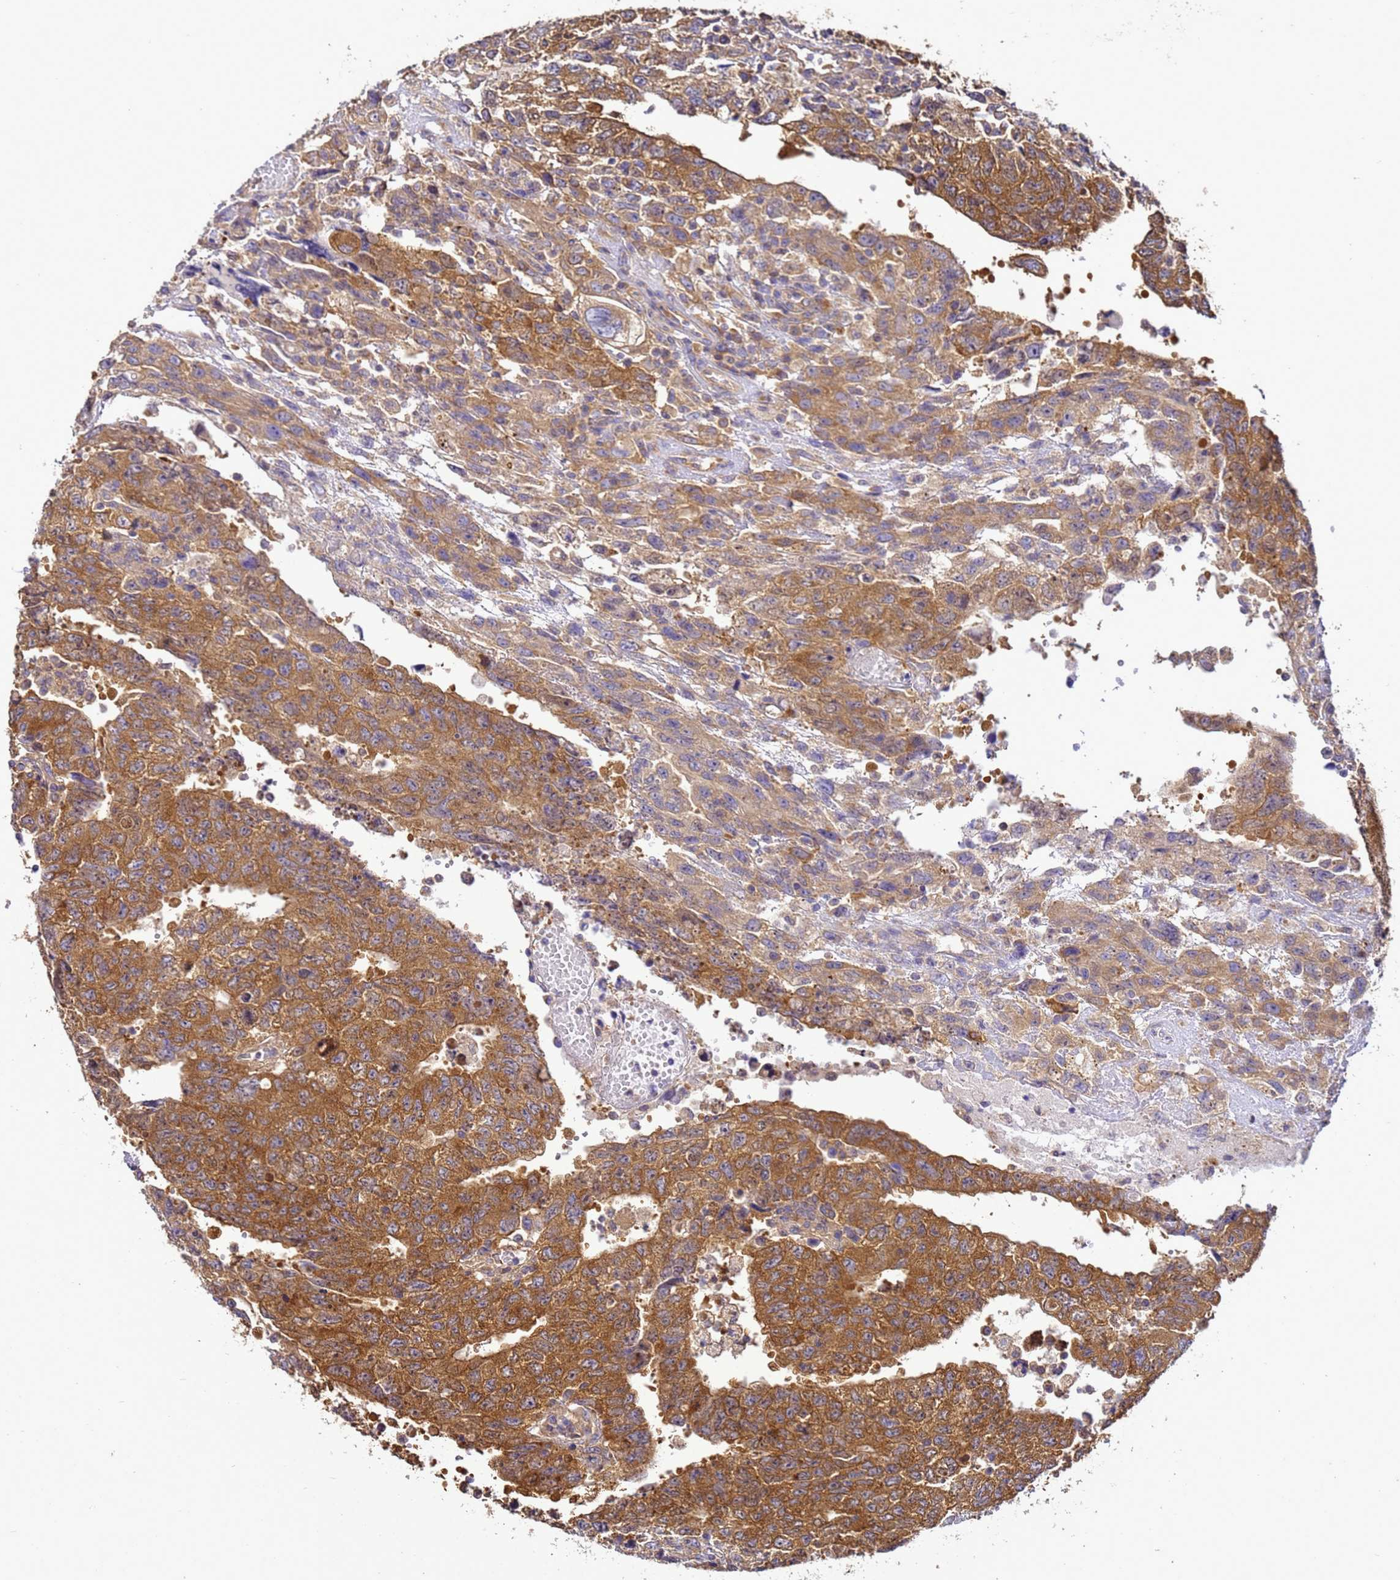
{"staining": {"intensity": "moderate", "quantity": ">75%", "location": "cytoplasmic/membranous"}, "tissue": "testis cancer", "cell_type": "Tumor cells", "image_type": "cancer", "snomed": [{"axis": "morphology", "description": "Carcinoma, Embryonal, NOS"}, {"axis": "topography", "description": "Testis"}], "caption": "Testis cancer was stained to show a protein in brown. There is medium levels of moderate cytoplasmic/membranous expression in approximately >75% of tumor cells.", "gene": "NARS1", "patient": {"sex": "male", "age": 34}}